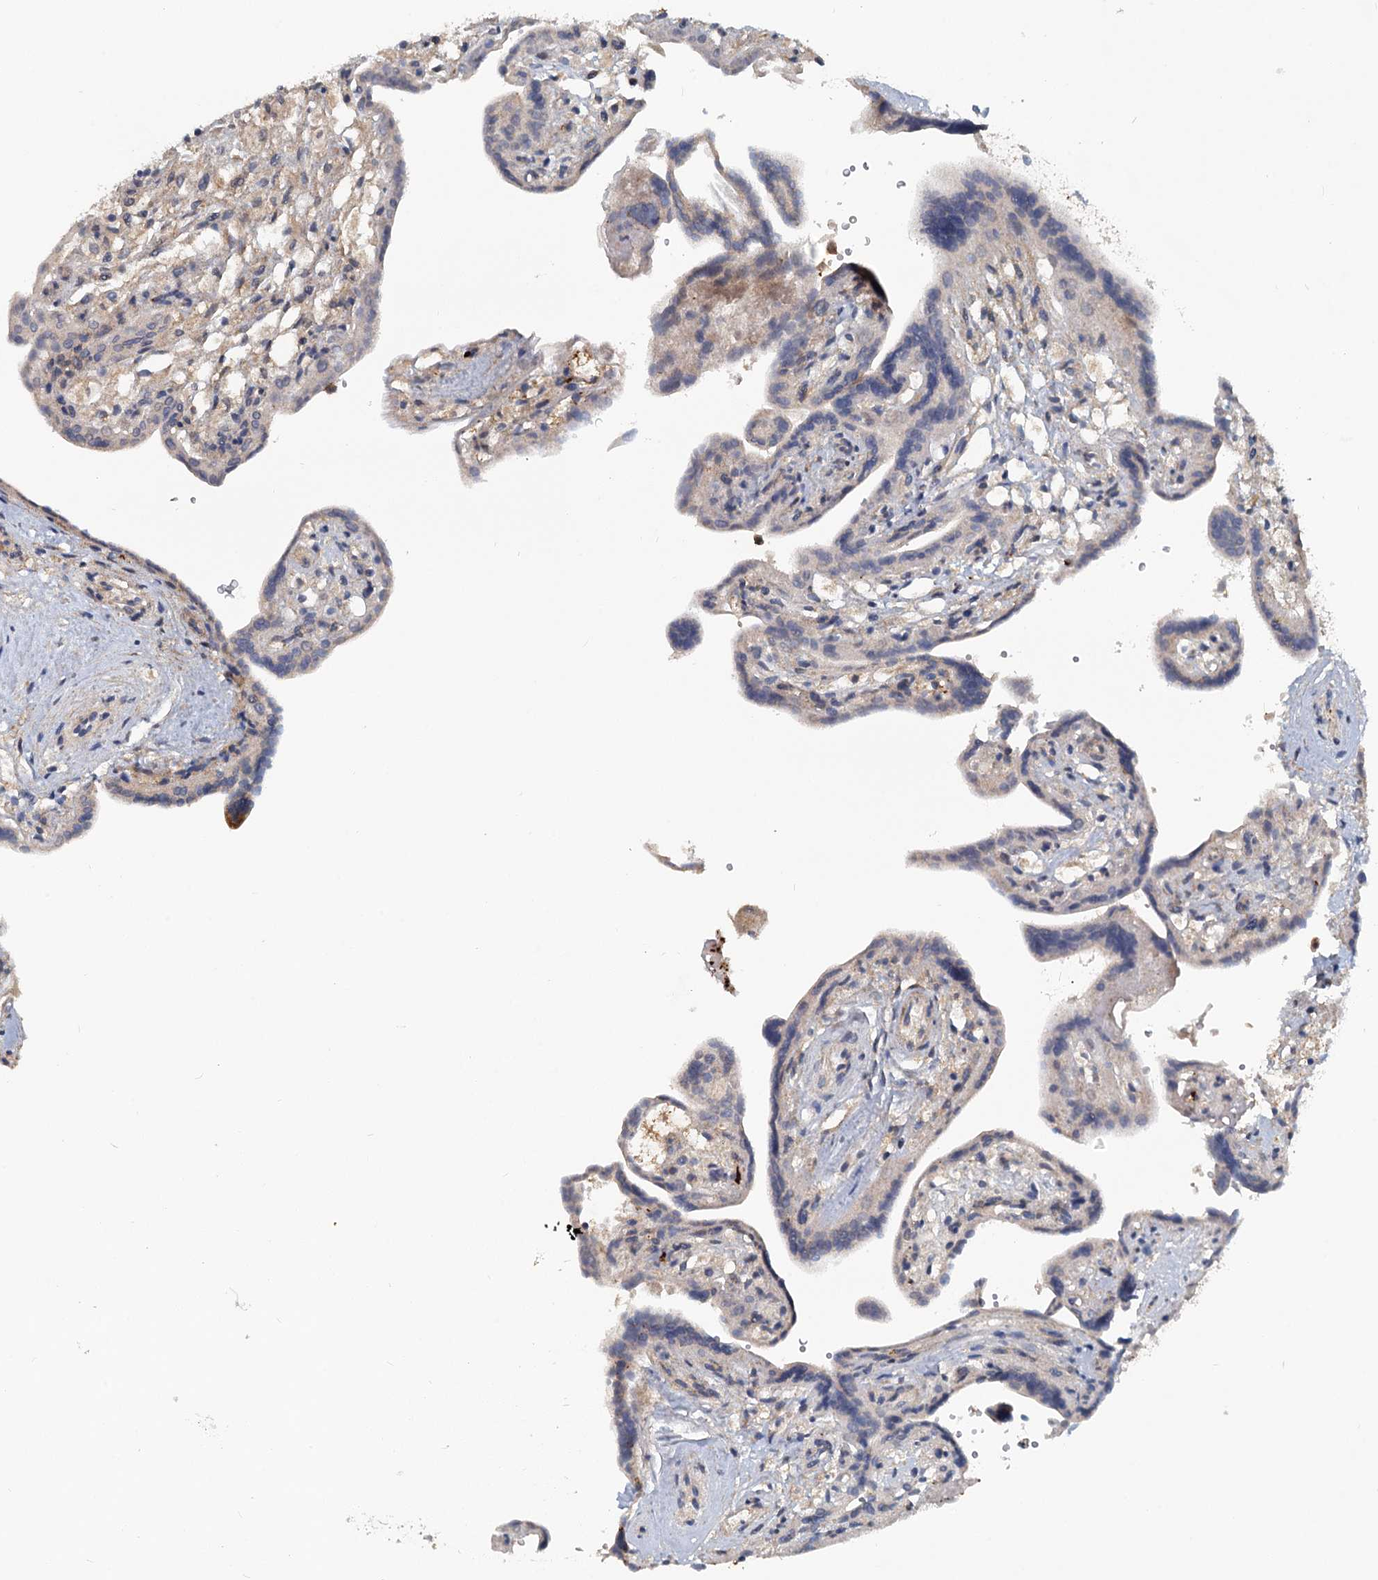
{"staining": {"intensity": "moderate", "quantity": "25%-75%", "location": "cytoplasmic/membranous"}, "tissue": "placenta", "cell_type": "Trophoblastic cells", "image_type": "normal", "snomed": [{"axis": "morphology", "description": "Normal tissue, NOS"}, {"axis": "topography", "description": "Placenta"}], "caption": "Normal placenta demonstrates moderate cytoplasmic/membranous staining in about 25%-75% of trophoblastic cells, visualized by immunohistochemistry. Nuclei are stained in blue.", "gene": "GCLM", "patient": {"sex": "female", "age": 37}}